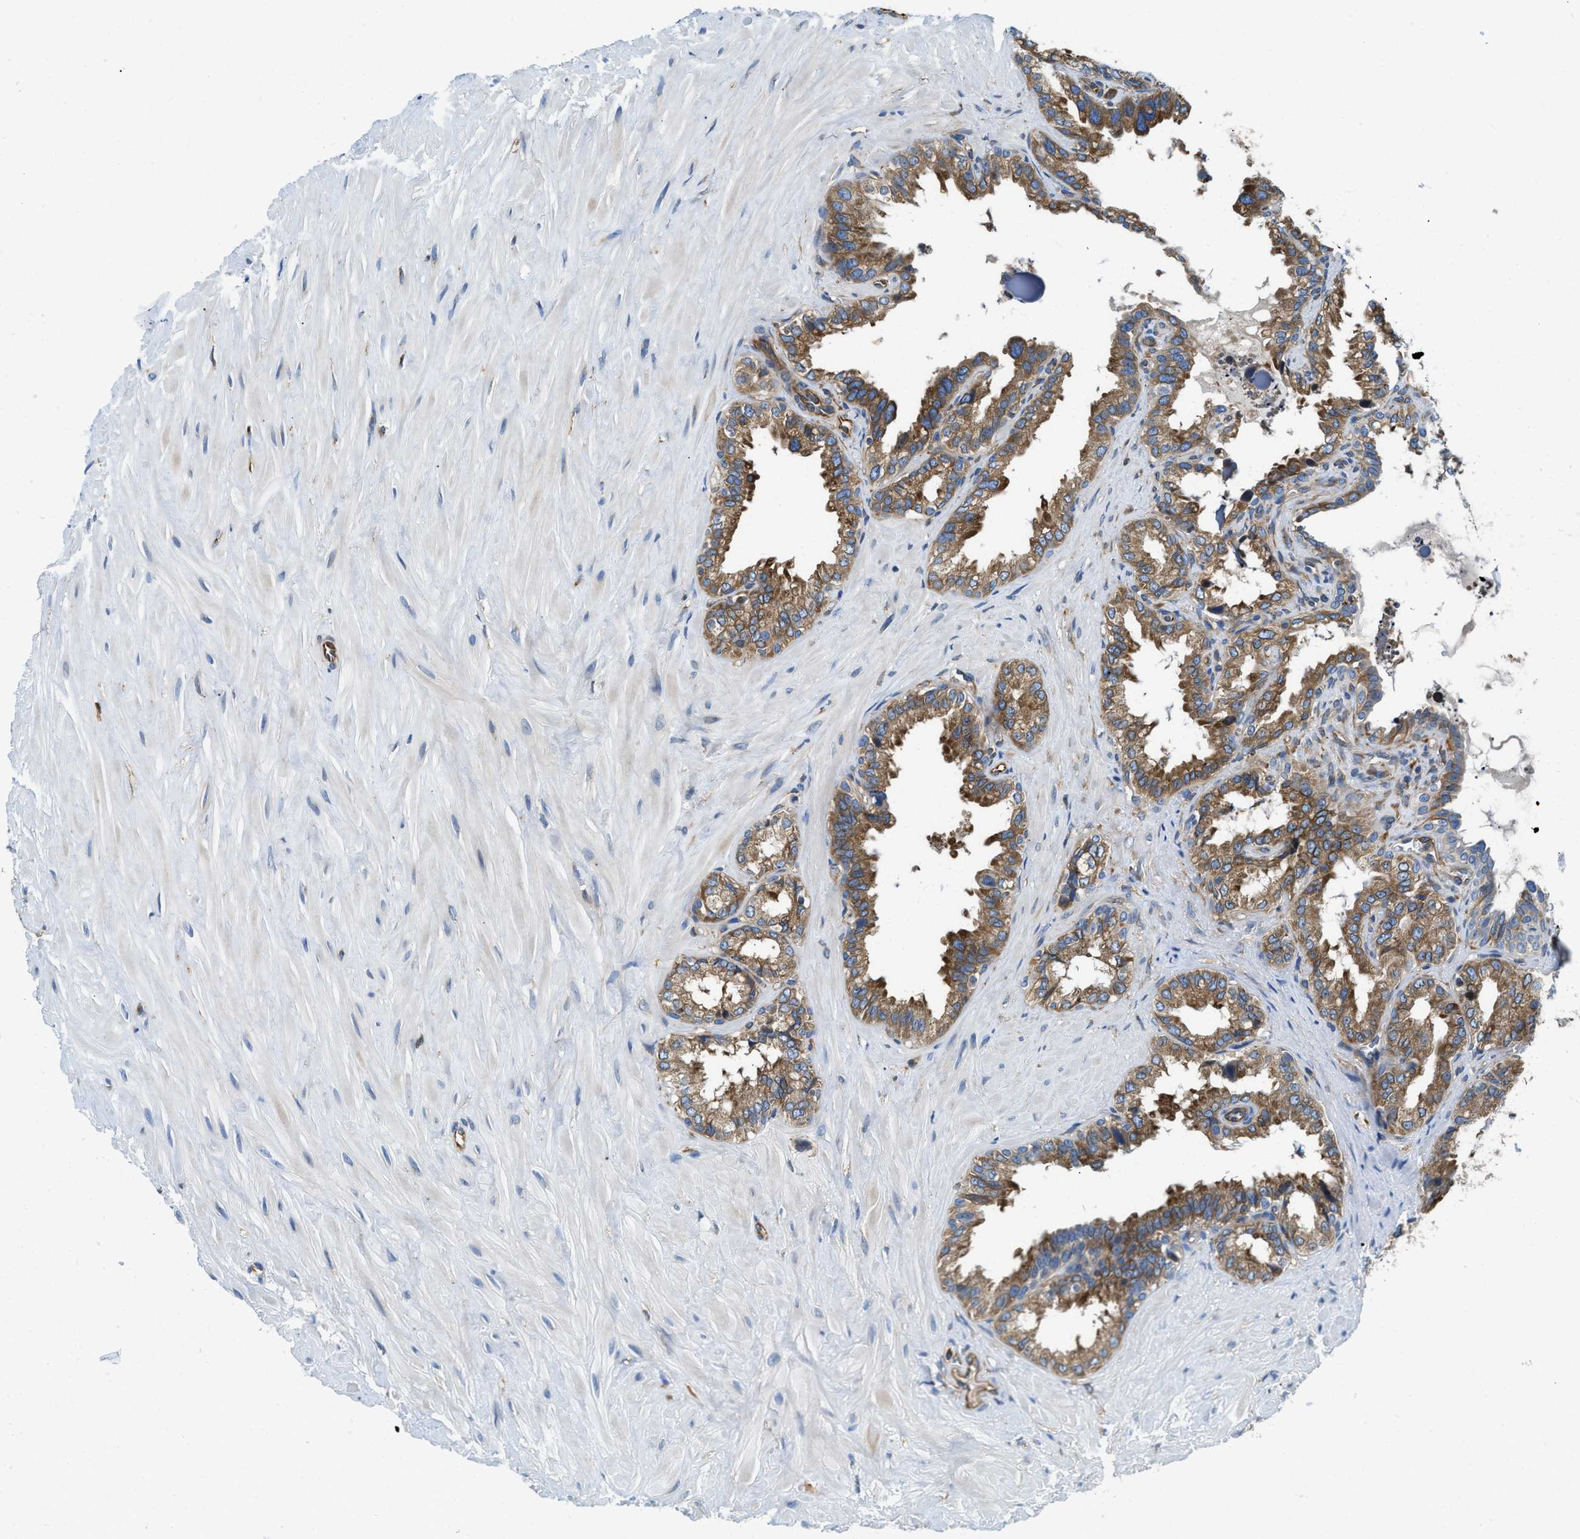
{"staining": {"intensity": "moderate", "quantity": ">75%", "location": "cytoplasmic/membranous"}, "tissue": "seminal vesicle", "cell_type": "Glandular cells", "image_type": "normal", "snomed": [{"axis": "morphology", "description": "Normal tissue, NOS"}, {"axis": "topography", "description": "Seminal veicle"}], "caption": "A photomicrograph of seminal vesicle stained for a protein exhibits moderate cytoplasmic/membranous brown staining in glandular cells. (DAB (3,3'-diaminobenzidine) = brown stain, brightfield microscopy at high magnification).", "gene": "HSD17B12", "patient": {"sex": "male", "age": 64}}